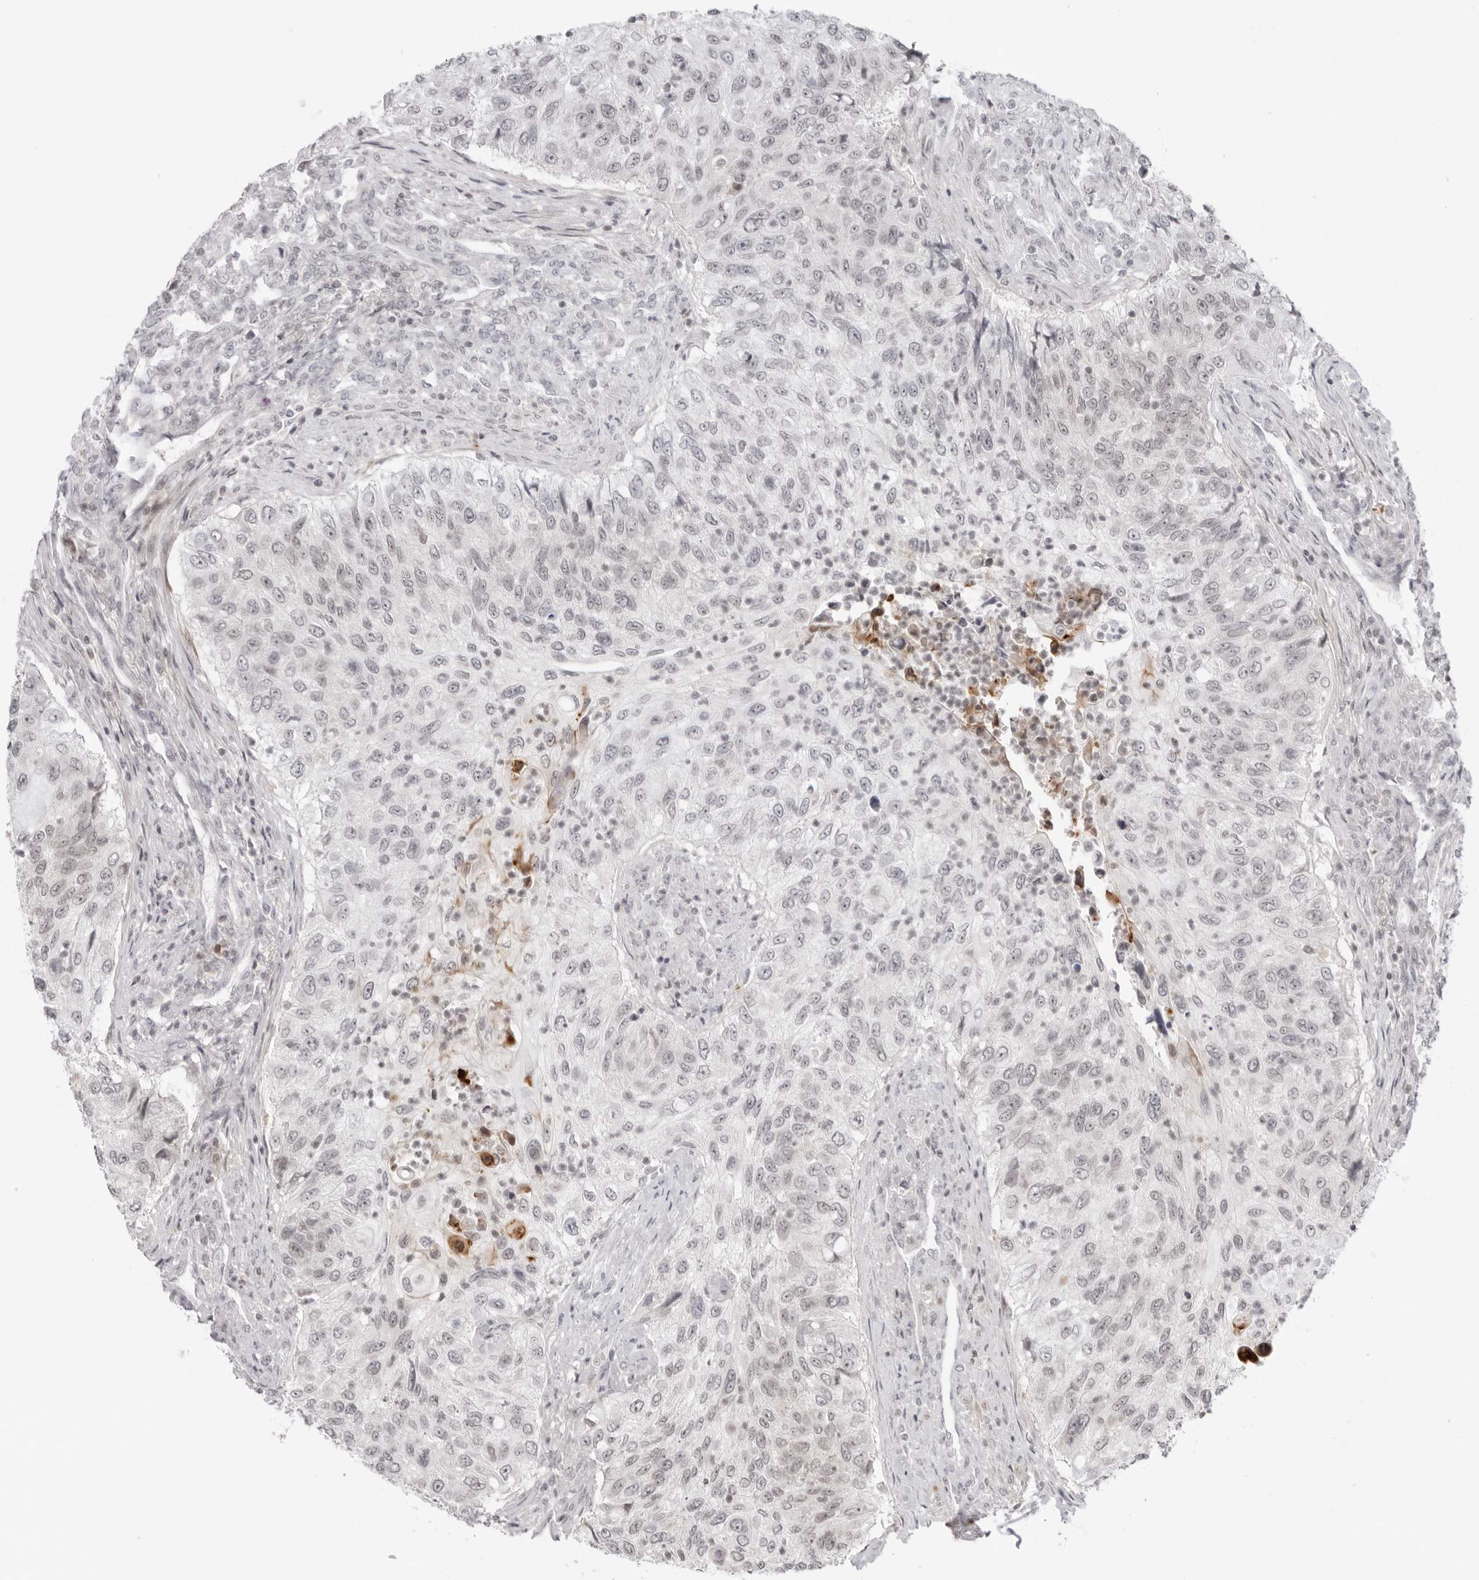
{"staining": {"intensity": "negative", "quantity": "none", "location": "none"}, "tissue": "urothelial cancer", "cell_type": "Tumor cells", "image_type": "cancer", "snomed": [{"axis": "morphology", "description": "Urothelial carcinoma, High grade"}, {"axis": "topography", "description": "Urinary bladder"}], "caption": "Immunohistochemistry micrograph of human urothelial cancer stained for a protein (brown), which exhibits no staining in tumor cells.", "gene": "RNF146", "patient": {"sex": "female", "age": 60}}